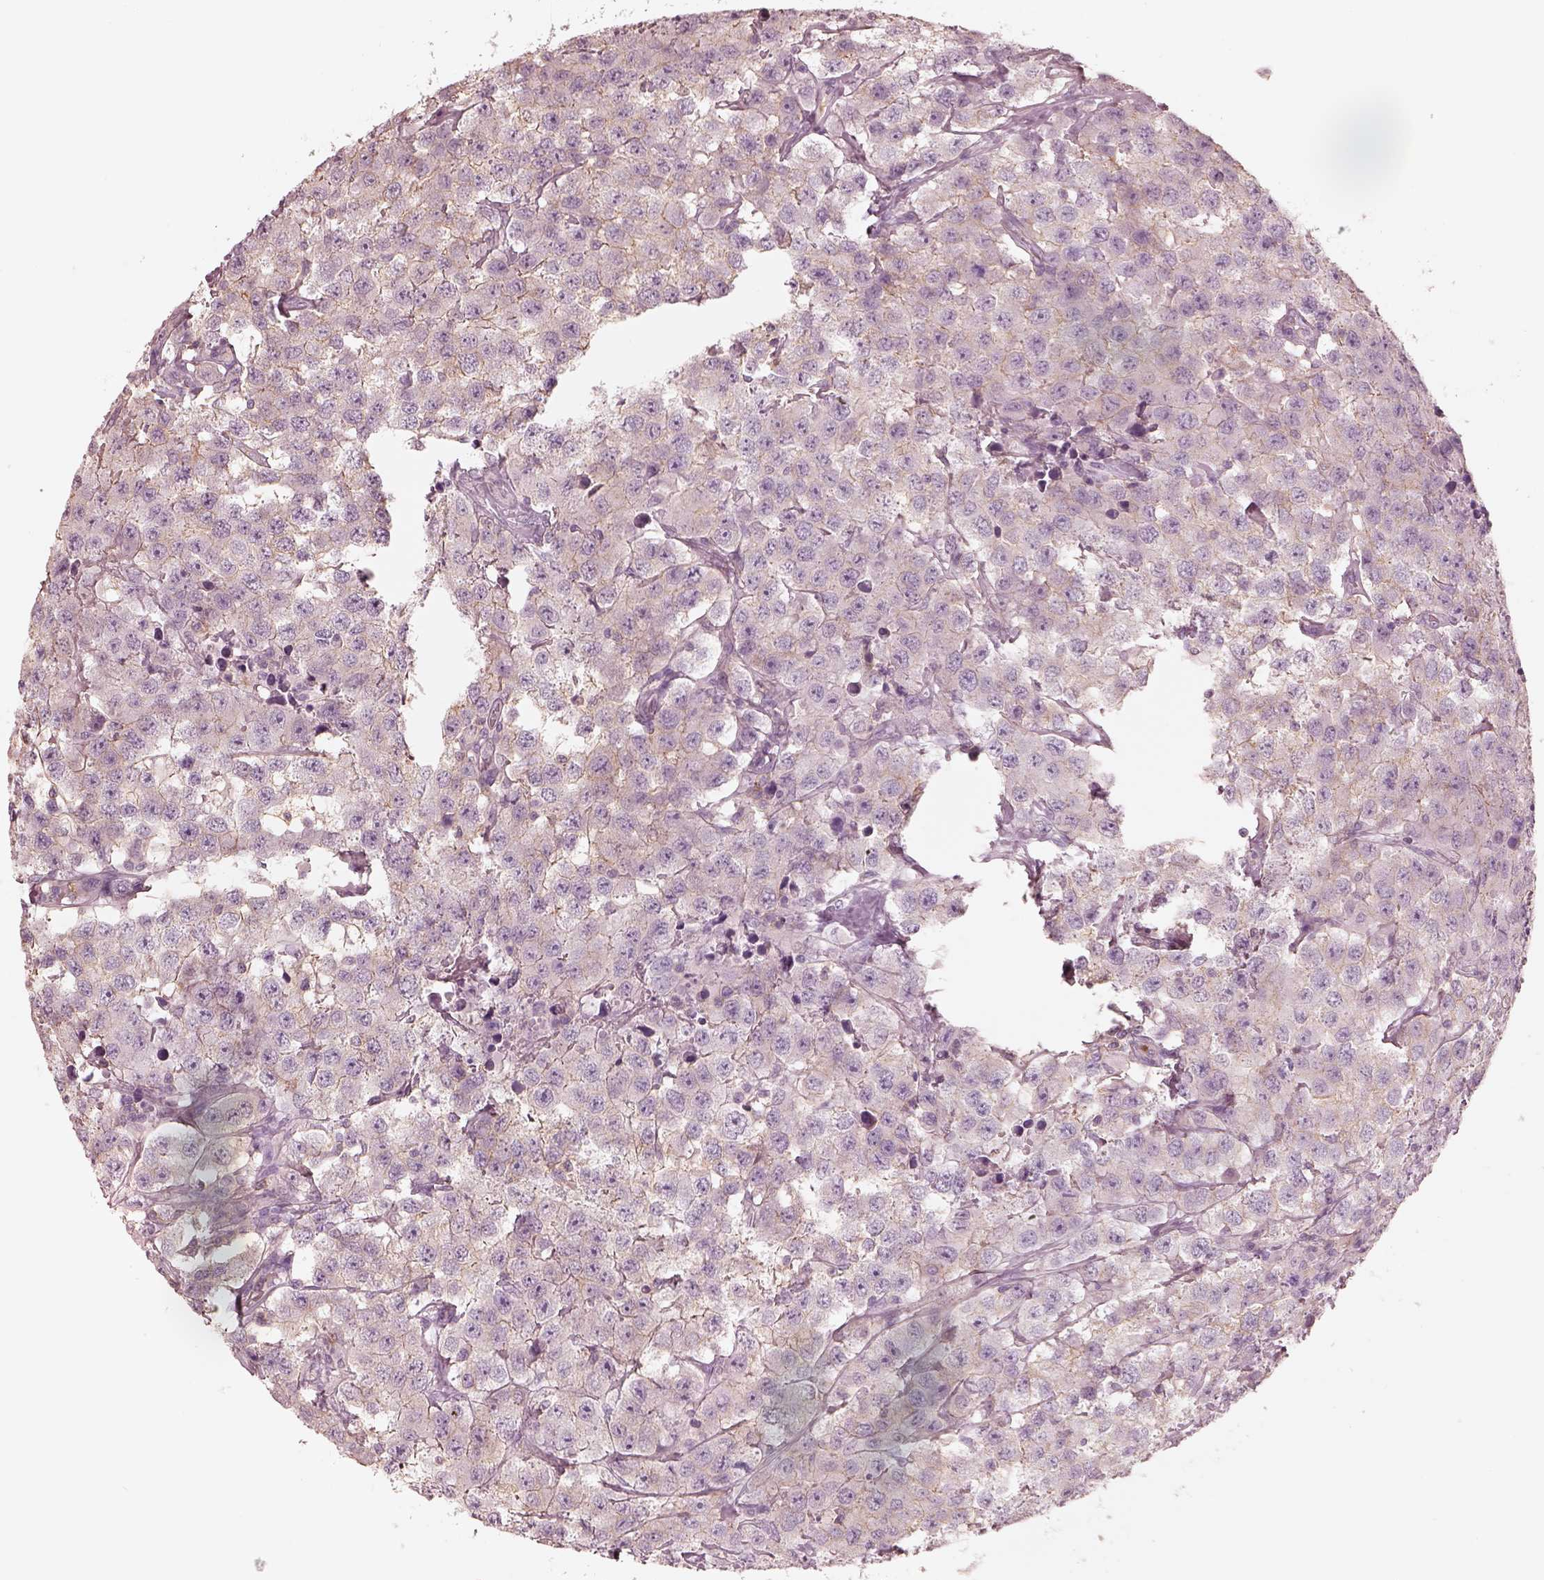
{"staining": {"intensity": "weak", "quantity": "<25%", "location": "cytoplasmic/membranous"}, "tissue": "testis cancer", "cell_type": "Tumor cells", "image_type": "cancer", "snomed": [{"axis": "morphology", "description": "Seminoma, NOS"}, {"axis": "topography", "description": "Testis"}], "caption": "Immunohistochemical staining of human testis cancer (seminoma) reveals no significant expression in tumor cells.", "gene": "GPRIN1", "patient": {"sex": "male", "age": 52}}